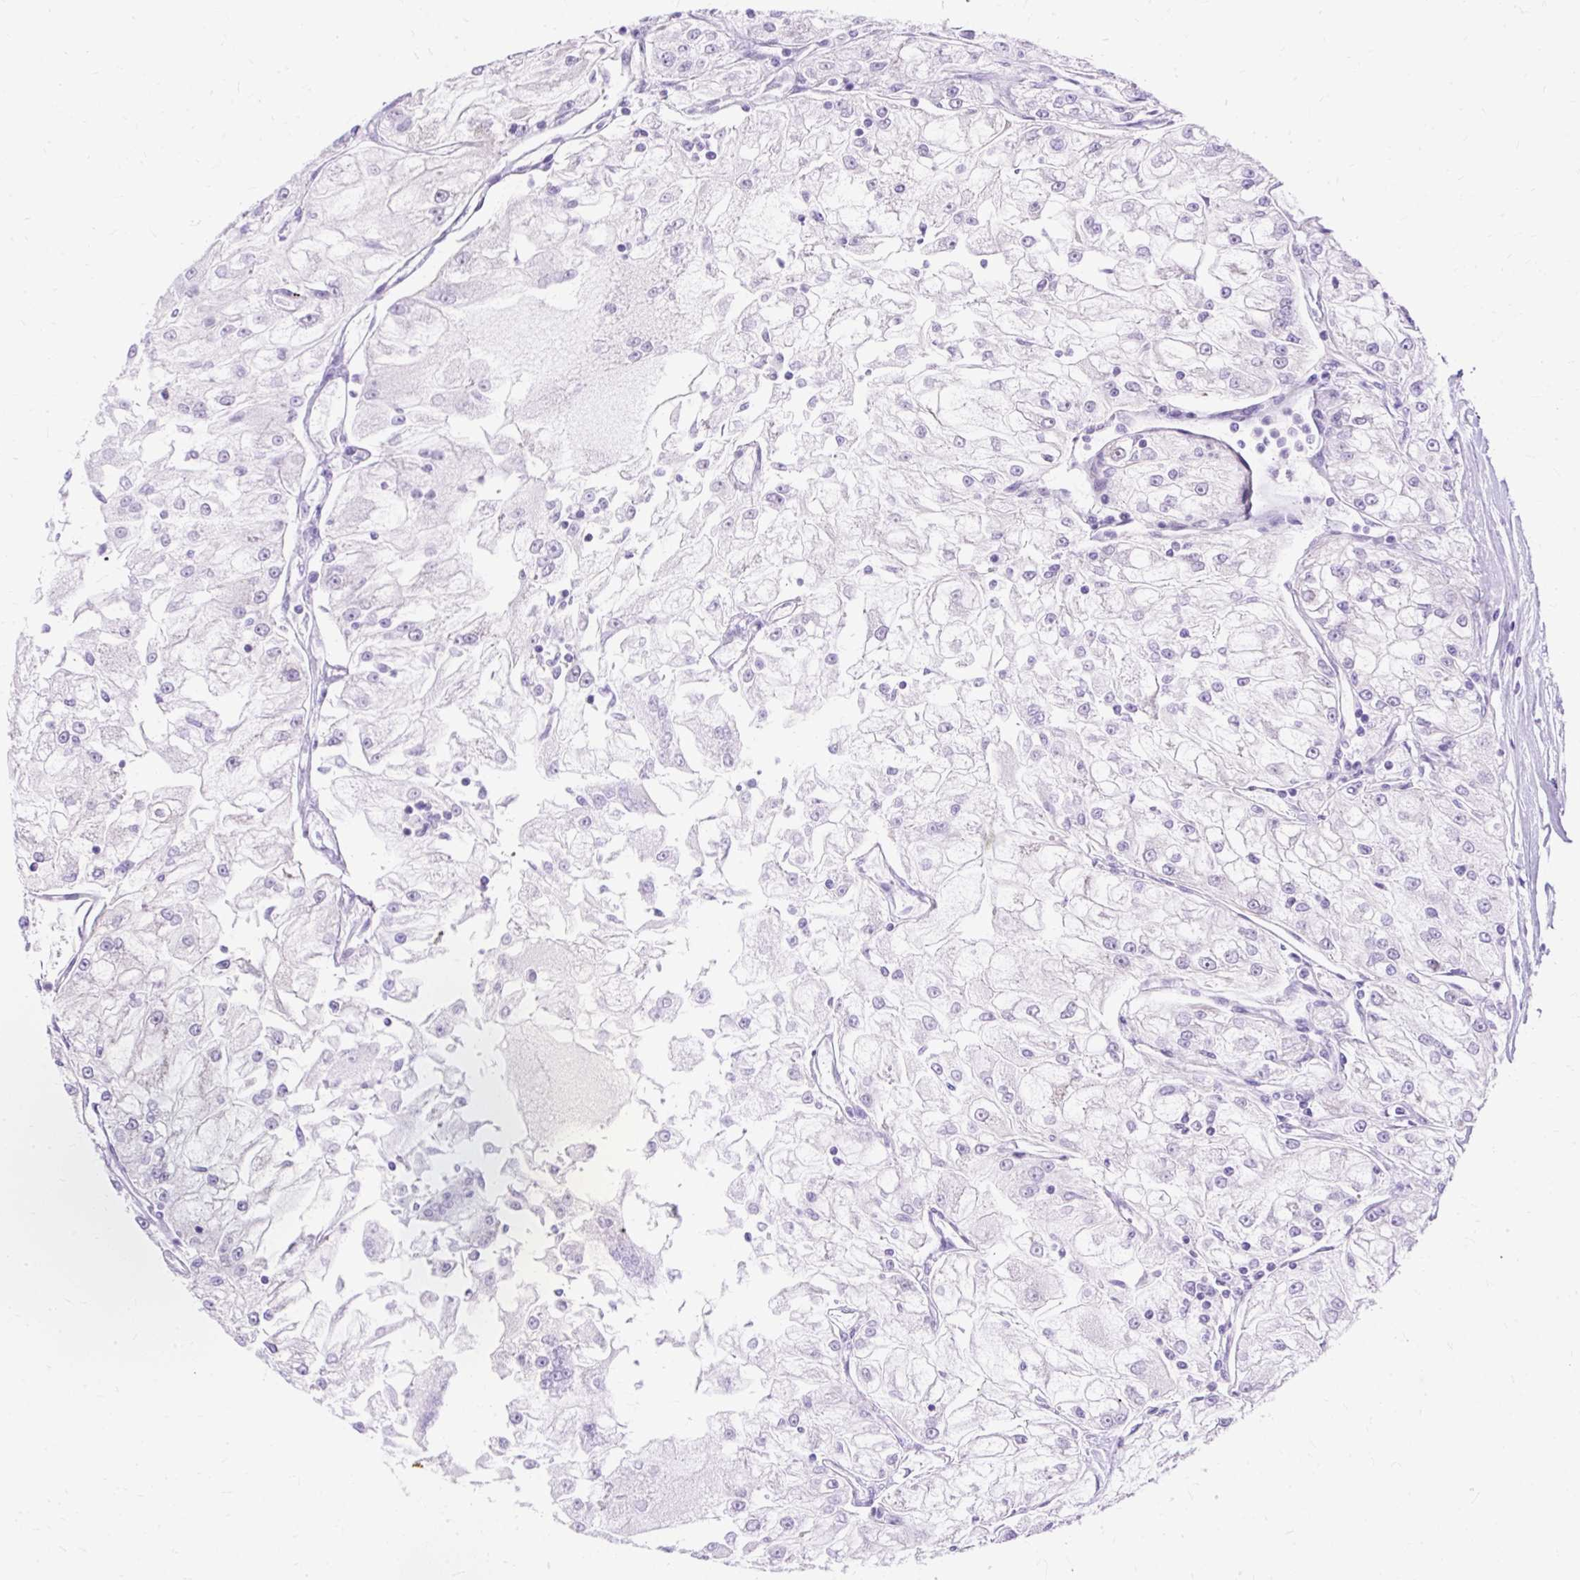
{"staining": {"intensity": "negative", "quantity": "none", "location": "none"}, "tissue": "renal cancer", "cell_type": "Tumor cells", "image_type": "cancer", "snomed": [{"axis": "morphology", "description": "Adenocarcinoma, NOS"}, {"axis": "topography", "description": "Kidney"}], "caption": "Tumor cells are negative for brown protein staining in renal adenocarcinoma.", "gene": "MYO6", "patient": {"sex": "female", "age": 72}}